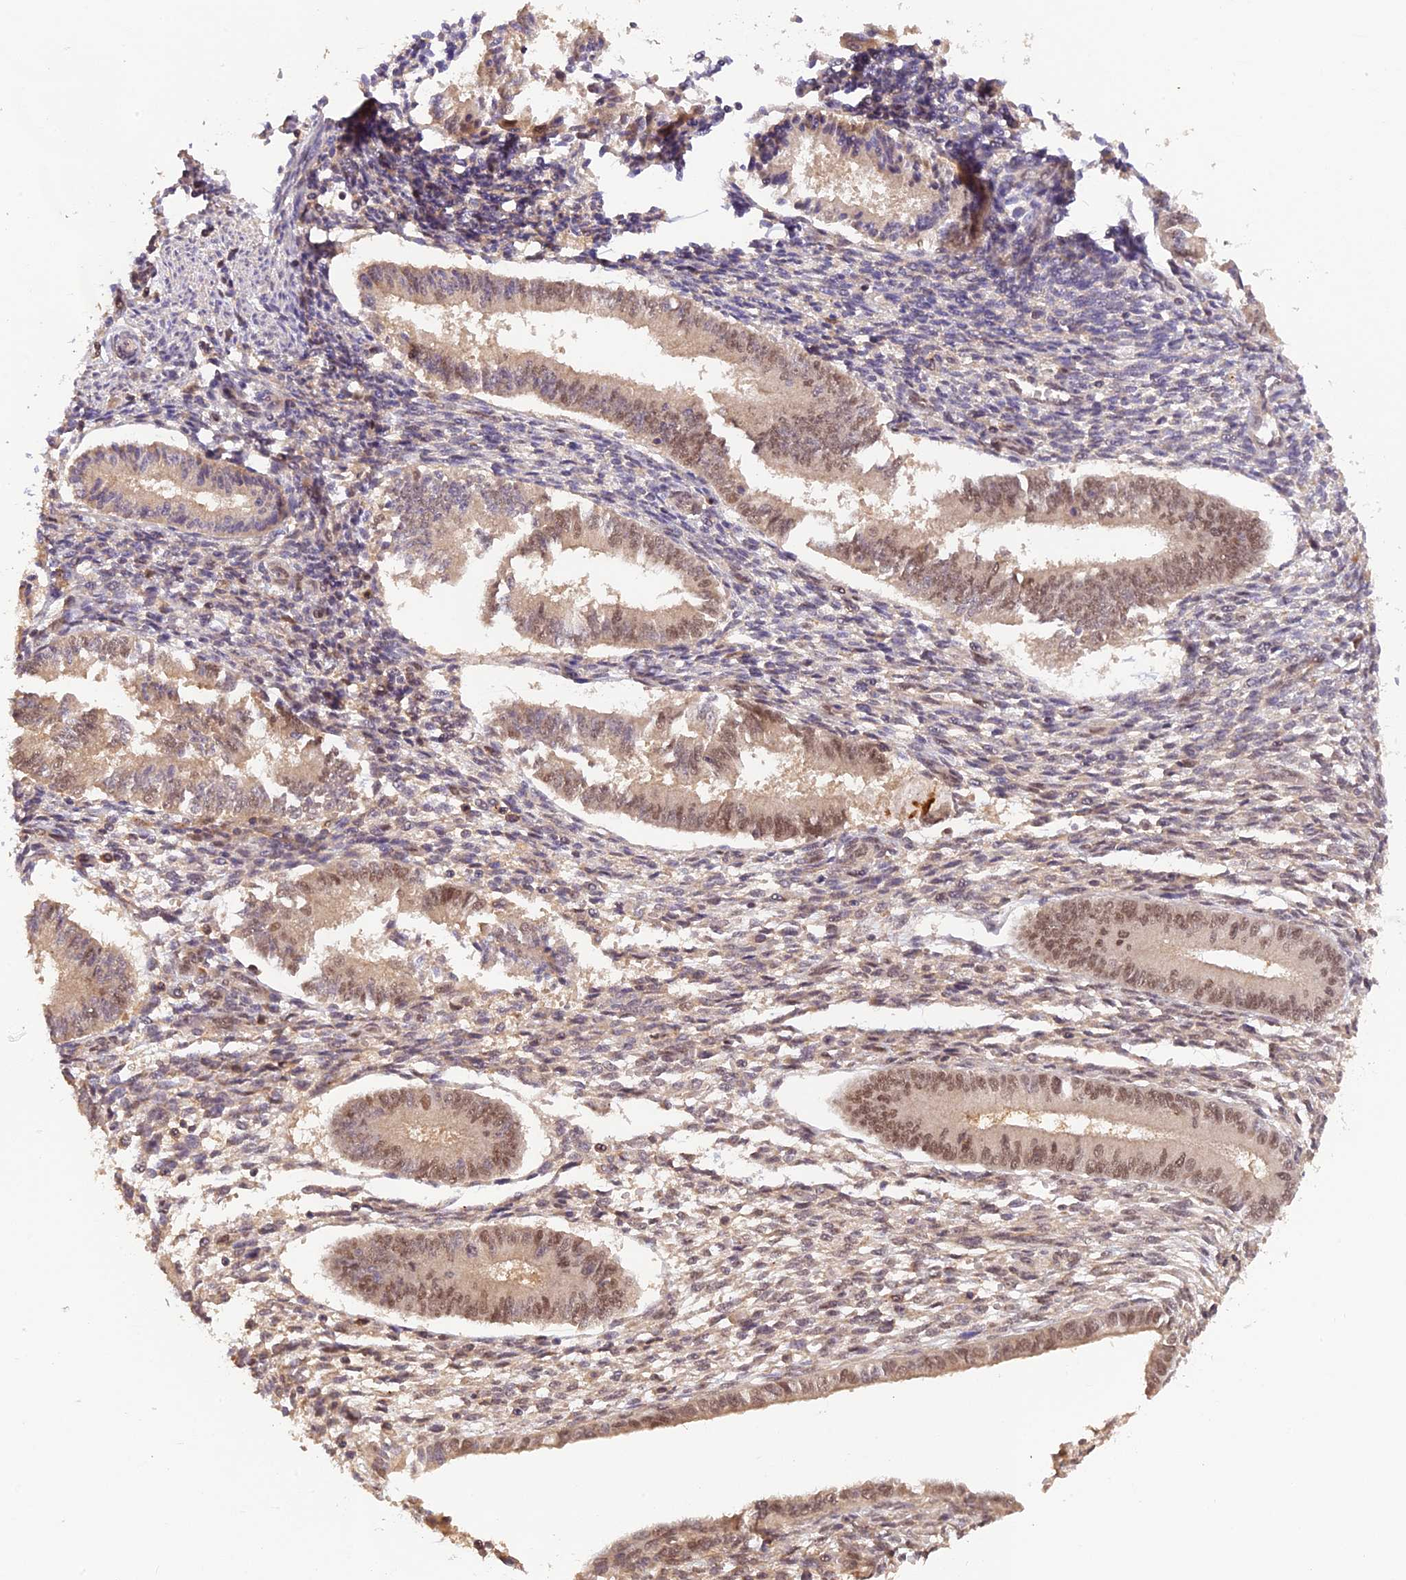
{"staining": {"intensity": "moderate", "quantity": "<25%", "location": "nuclear"}, "tissue": "endometrium", "cell_type": "Cells in endometrial stroma", "image_type": "normal", "snomed": [{"axis": "morphology", "description": "Normal tissue, NOS"}, {"axis": "topography", "description": "Uterus"}, {"axis": "topography", "description": "Endometrium"}], "caption": "This histopathology image exhibits immunohistochemistry (IHC) staining of benign human endometrium, with low moderate nuclear staining in about <25% of cells in endometrial stroma.", "gene": "ZNF436", "patient": {"sex": "female", "age": 48}}